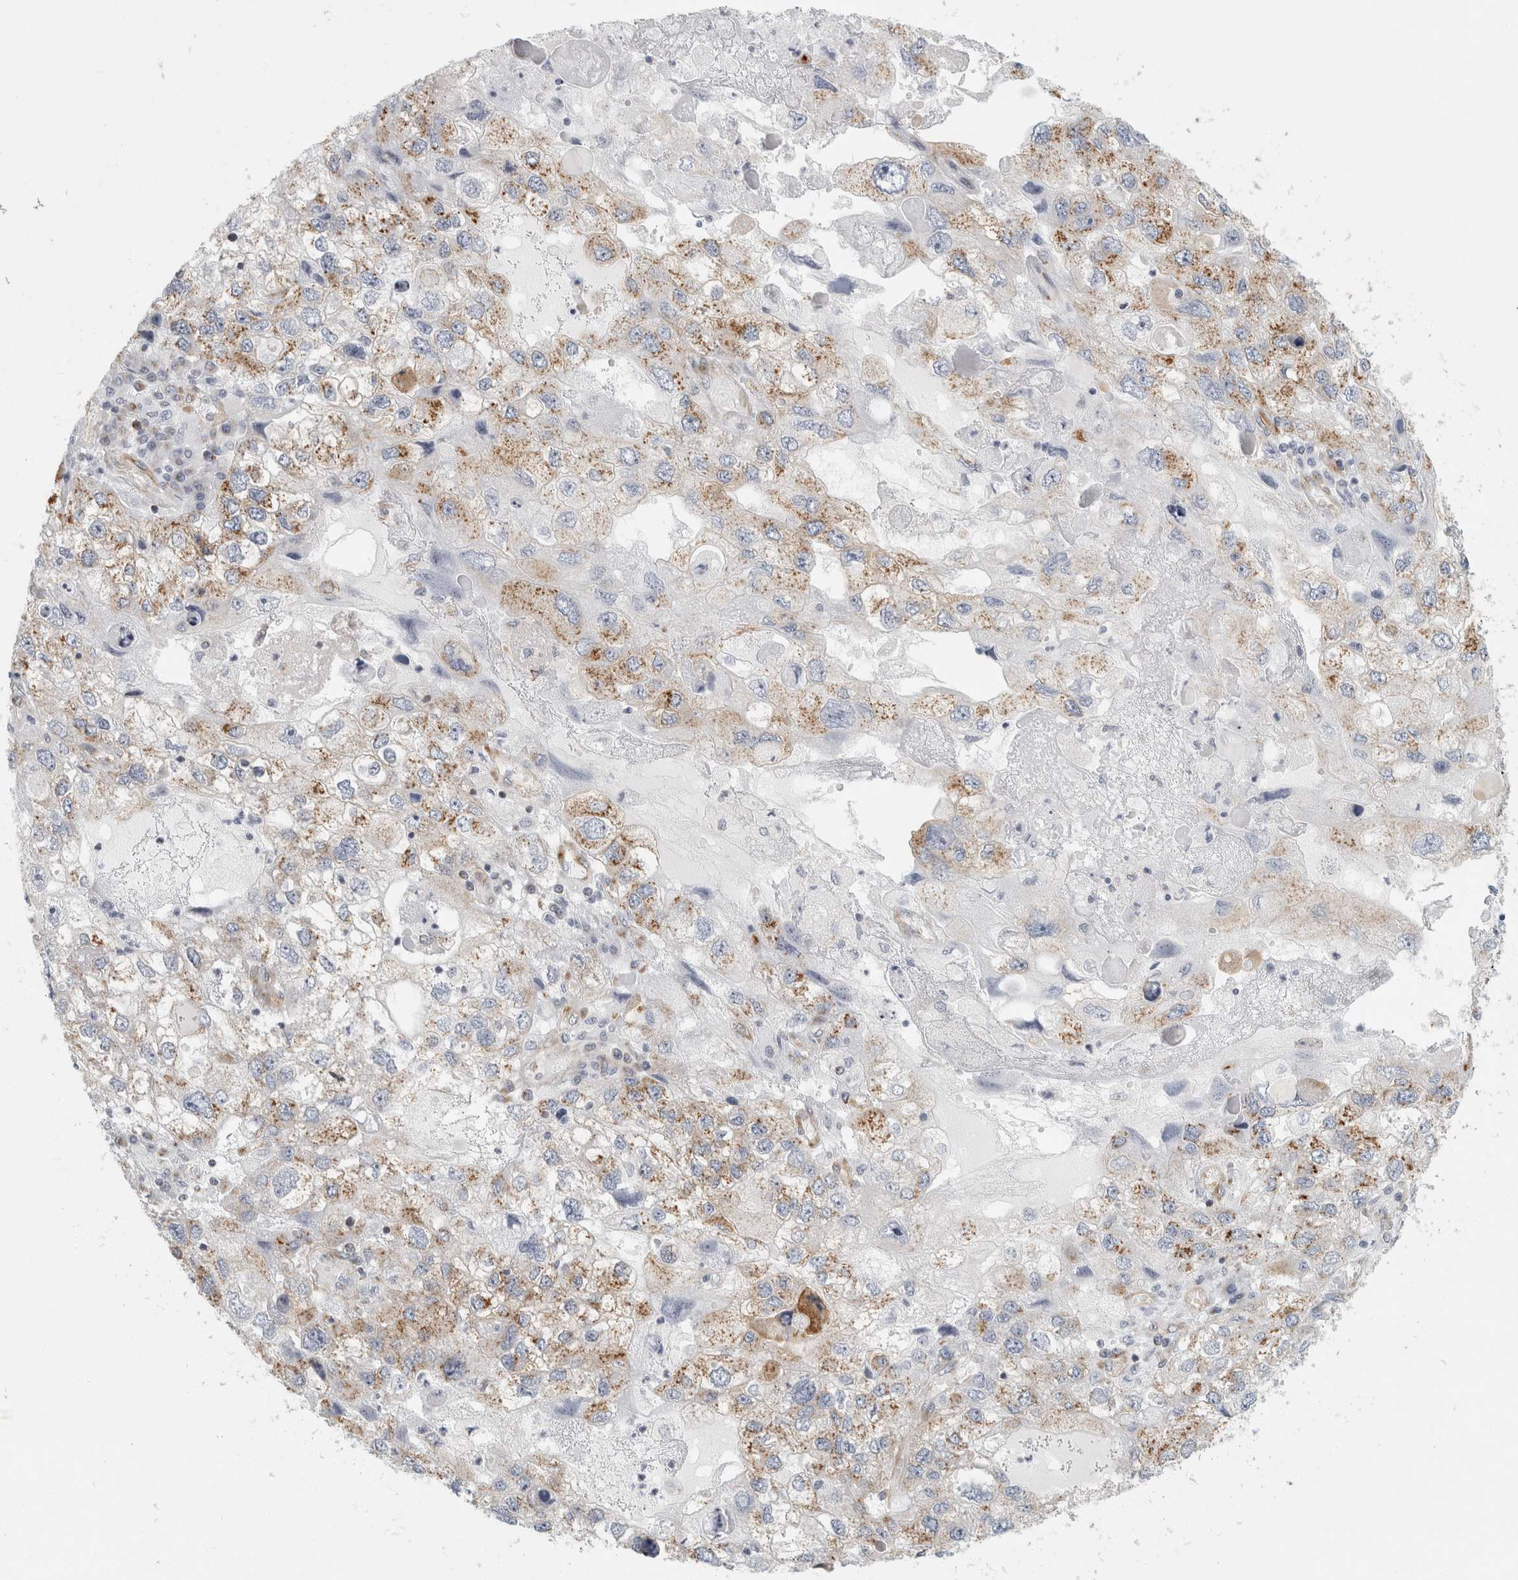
{"staining": {"intensity": "moderate", "quantity": ">75%", "location": "cytoplasmic/membranous"}, "tissue": "endometrial cancer", "cell_type": "Tumor cells", "image_type": "cancer", "snomed": [{"axis": "morphology", "description": "Adenocarcinoma, NOS"}, {"axis": "topography", "description": "Endometrium"}], "caption": "Endometrial adenocarcinoma was stained to show a protein in brown. There is medium levels of moderate cytoplasmic/membranous expression in approximately >75% of tumor cells.", "gene": "PEX6", "patient": {"sex": "female", "age": 49}}